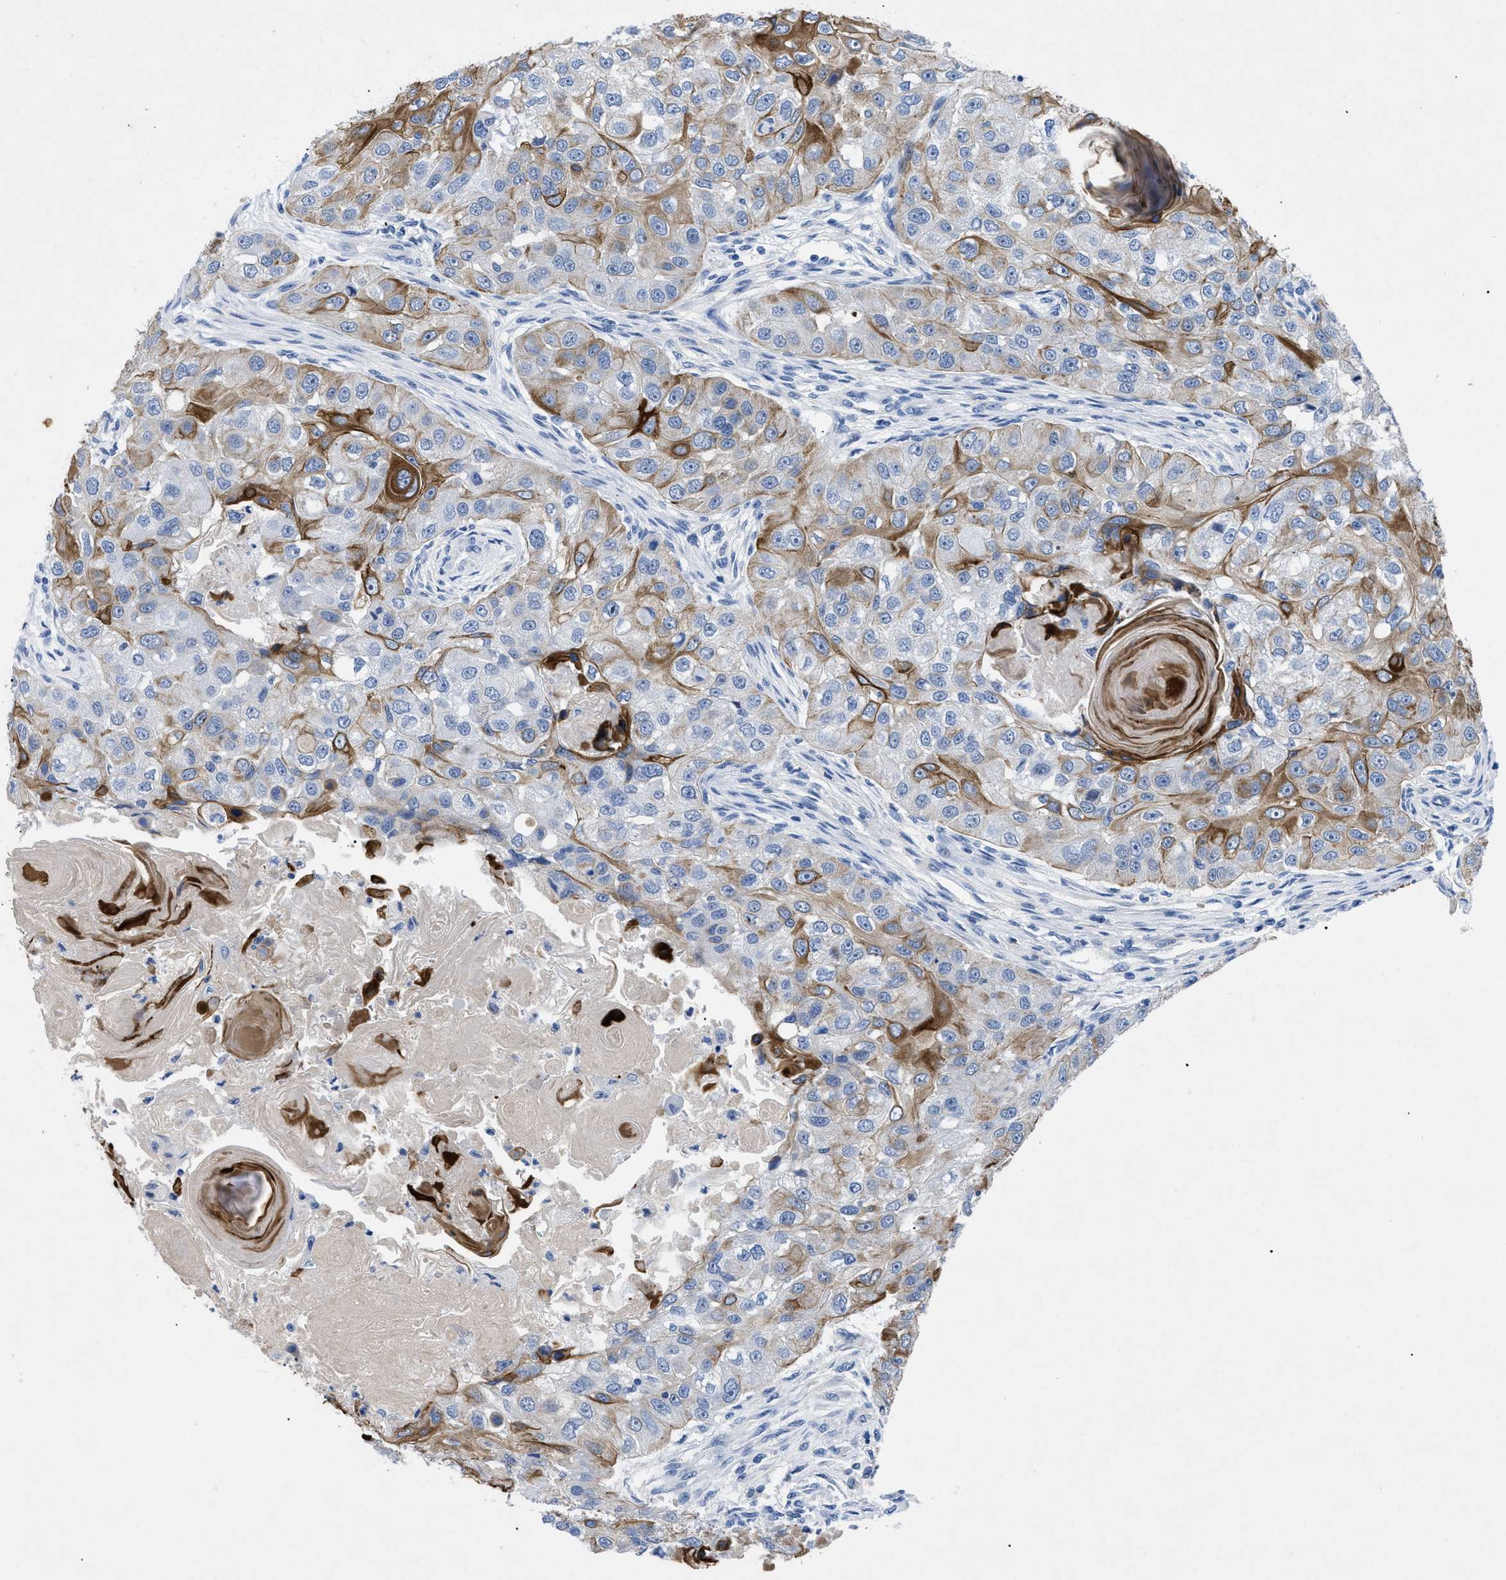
{"staining": {"intensity": "strong", "quantity": "<25%", "location": "cytoplasmic/membranous"}, "tissue": "head and neck cancer", "cell_type": "Tumor cells", "image_type": "cancer", "snomed": [{"axis": "morphology", "description": "Normal tissue, NOS"}, {"axis": "morphology", "description": "Squamous cell carcinoma, NOS"}, {"axis": "topography", "description": "Skeletal muscle"}, {"axis": "topography", "description": "Head-Neck"}], "caption": "DAB immunohistochemical staining of head and neck cancer (squamous cell carcinoma) demonstrates strong cytoplasmic/membranous protein positivity in about <25% of tumor cells.", "gene": "TMEM68", "patient": {"sex": "male", "age": 51}}